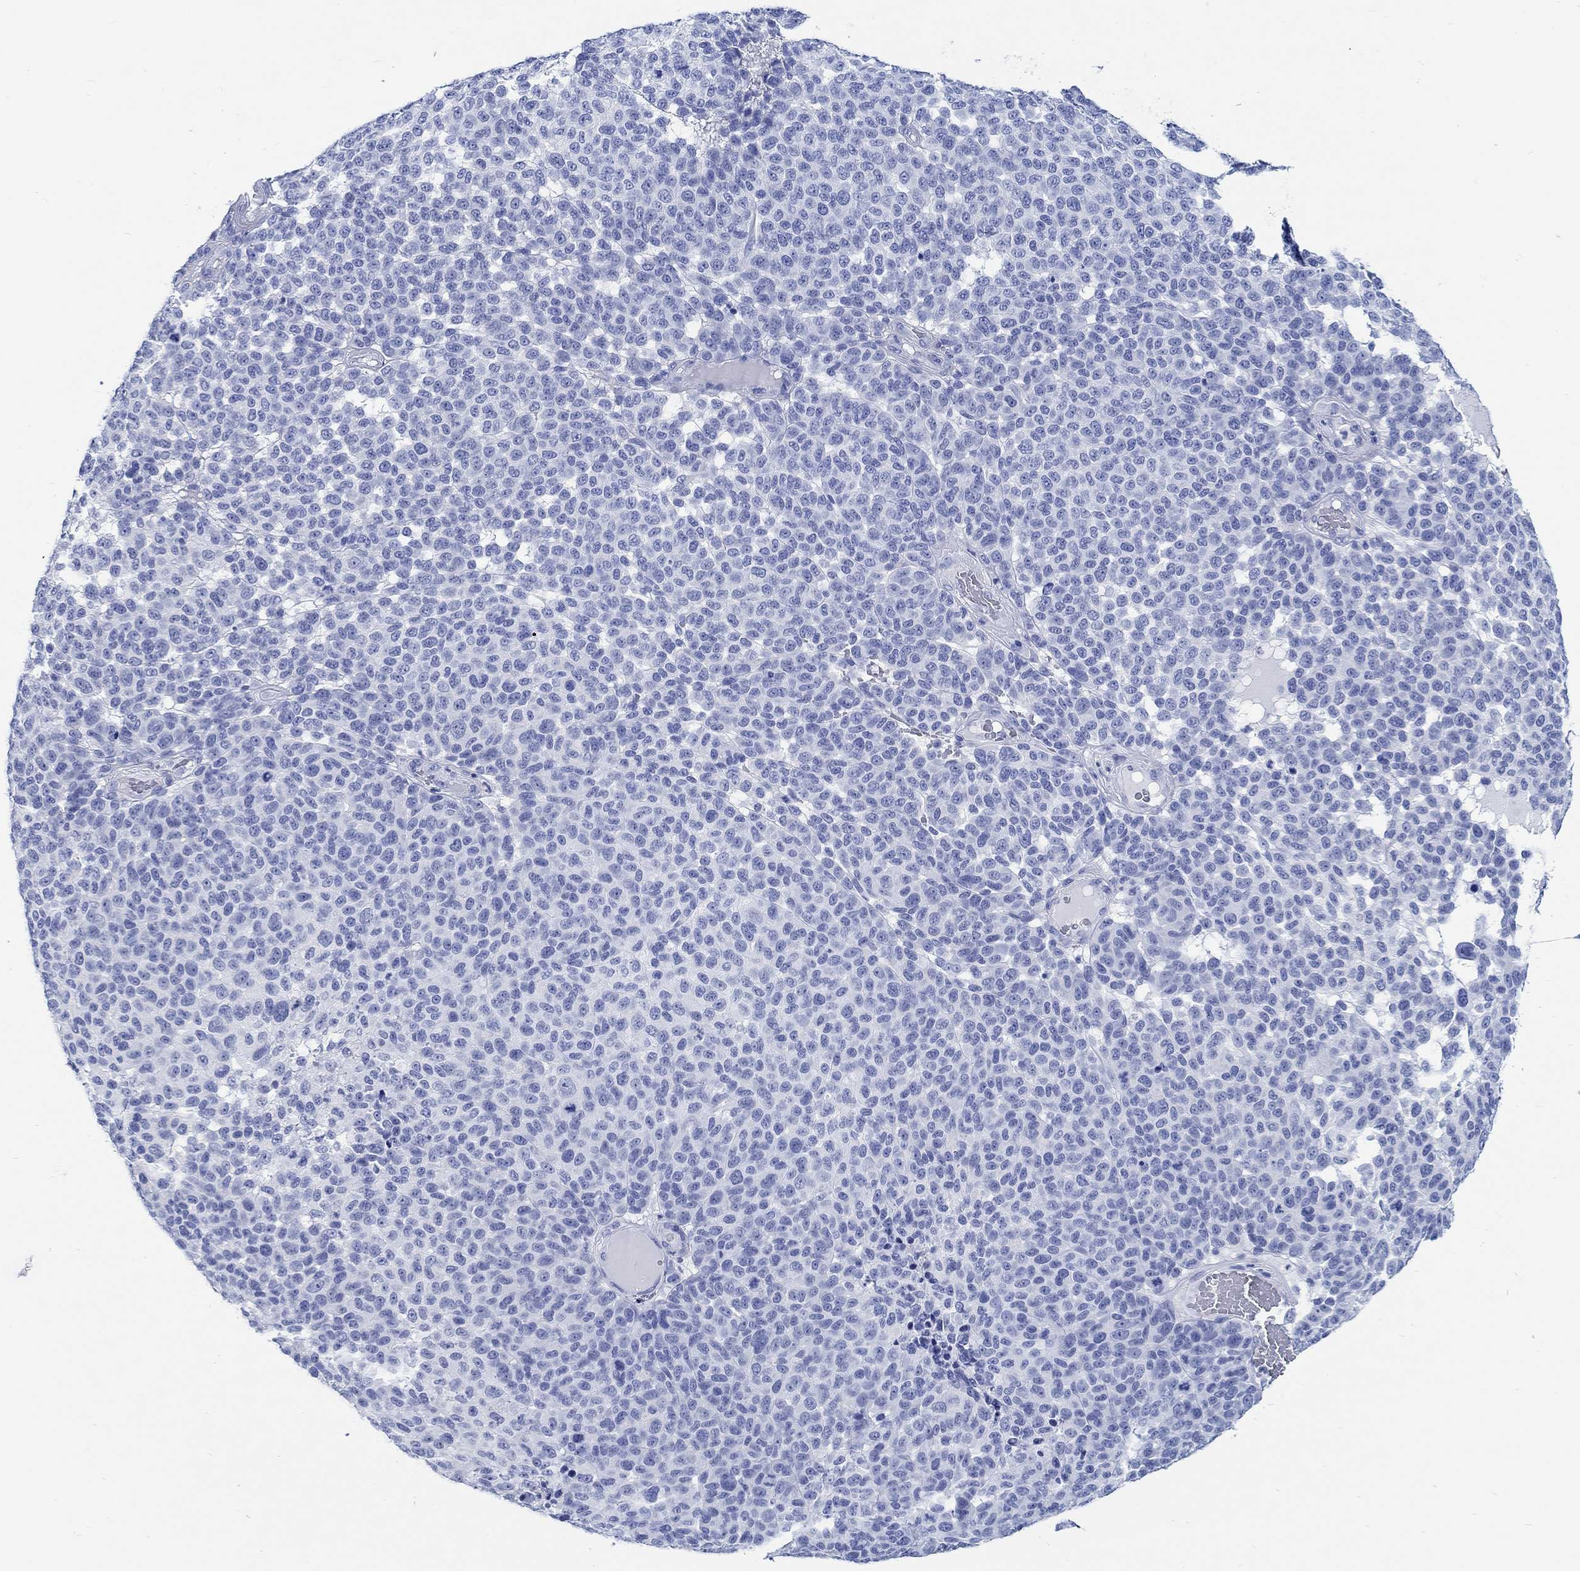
{"staining": {"intensity": "negative", "quantity": "none", "location": "none"}, "tissue": "melanoma", "cell_type": "Tumor cells", "image_type": "cancer", "snomed": [{"axis": "morphology", "description": "Malignant melanoma, NOS"}, {"axis": "topography", "description": "Skin"}], "caption": "DAB immunohistochemical staining of human melanoma displays no significant expression in tumor cells.", "gene": "RD3L", "patient": {"sex": "female", "age": 95}}